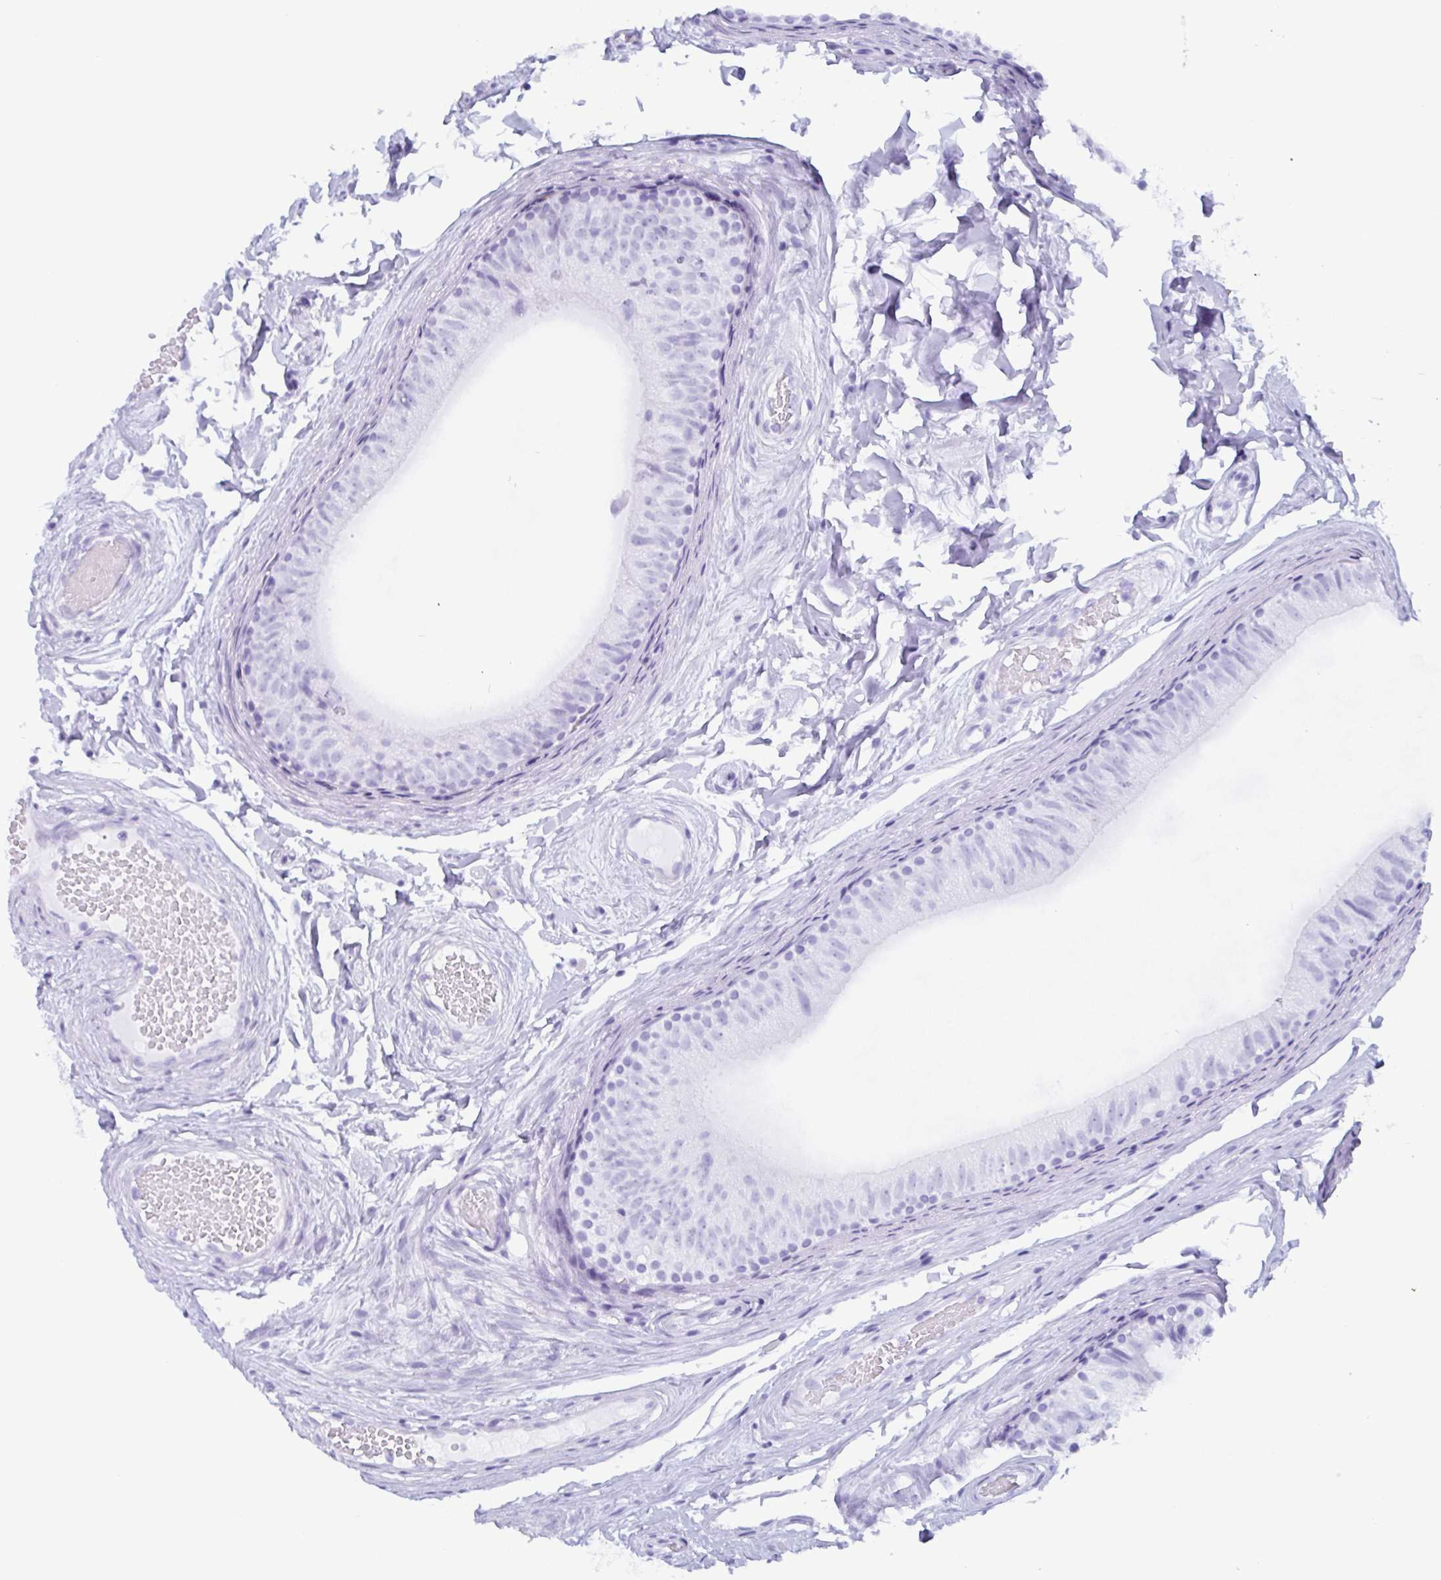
{"staining": {"intensity": "negative", "quantity": "none", "location": "none"}, "tissue": "epididymis", "cell_type": "Glandular cells", "image_type": "normal", "snomed": [{"axis": "morphology", "description": "Normal tissue, NOS"}, {"axis": "topography", "description": "Epididymis"}], "caption": "The image exhibits no staining of glandular cells in normal epididymis.", "gene": "BPI", "patient": {"sex": "male", "age": 45}}